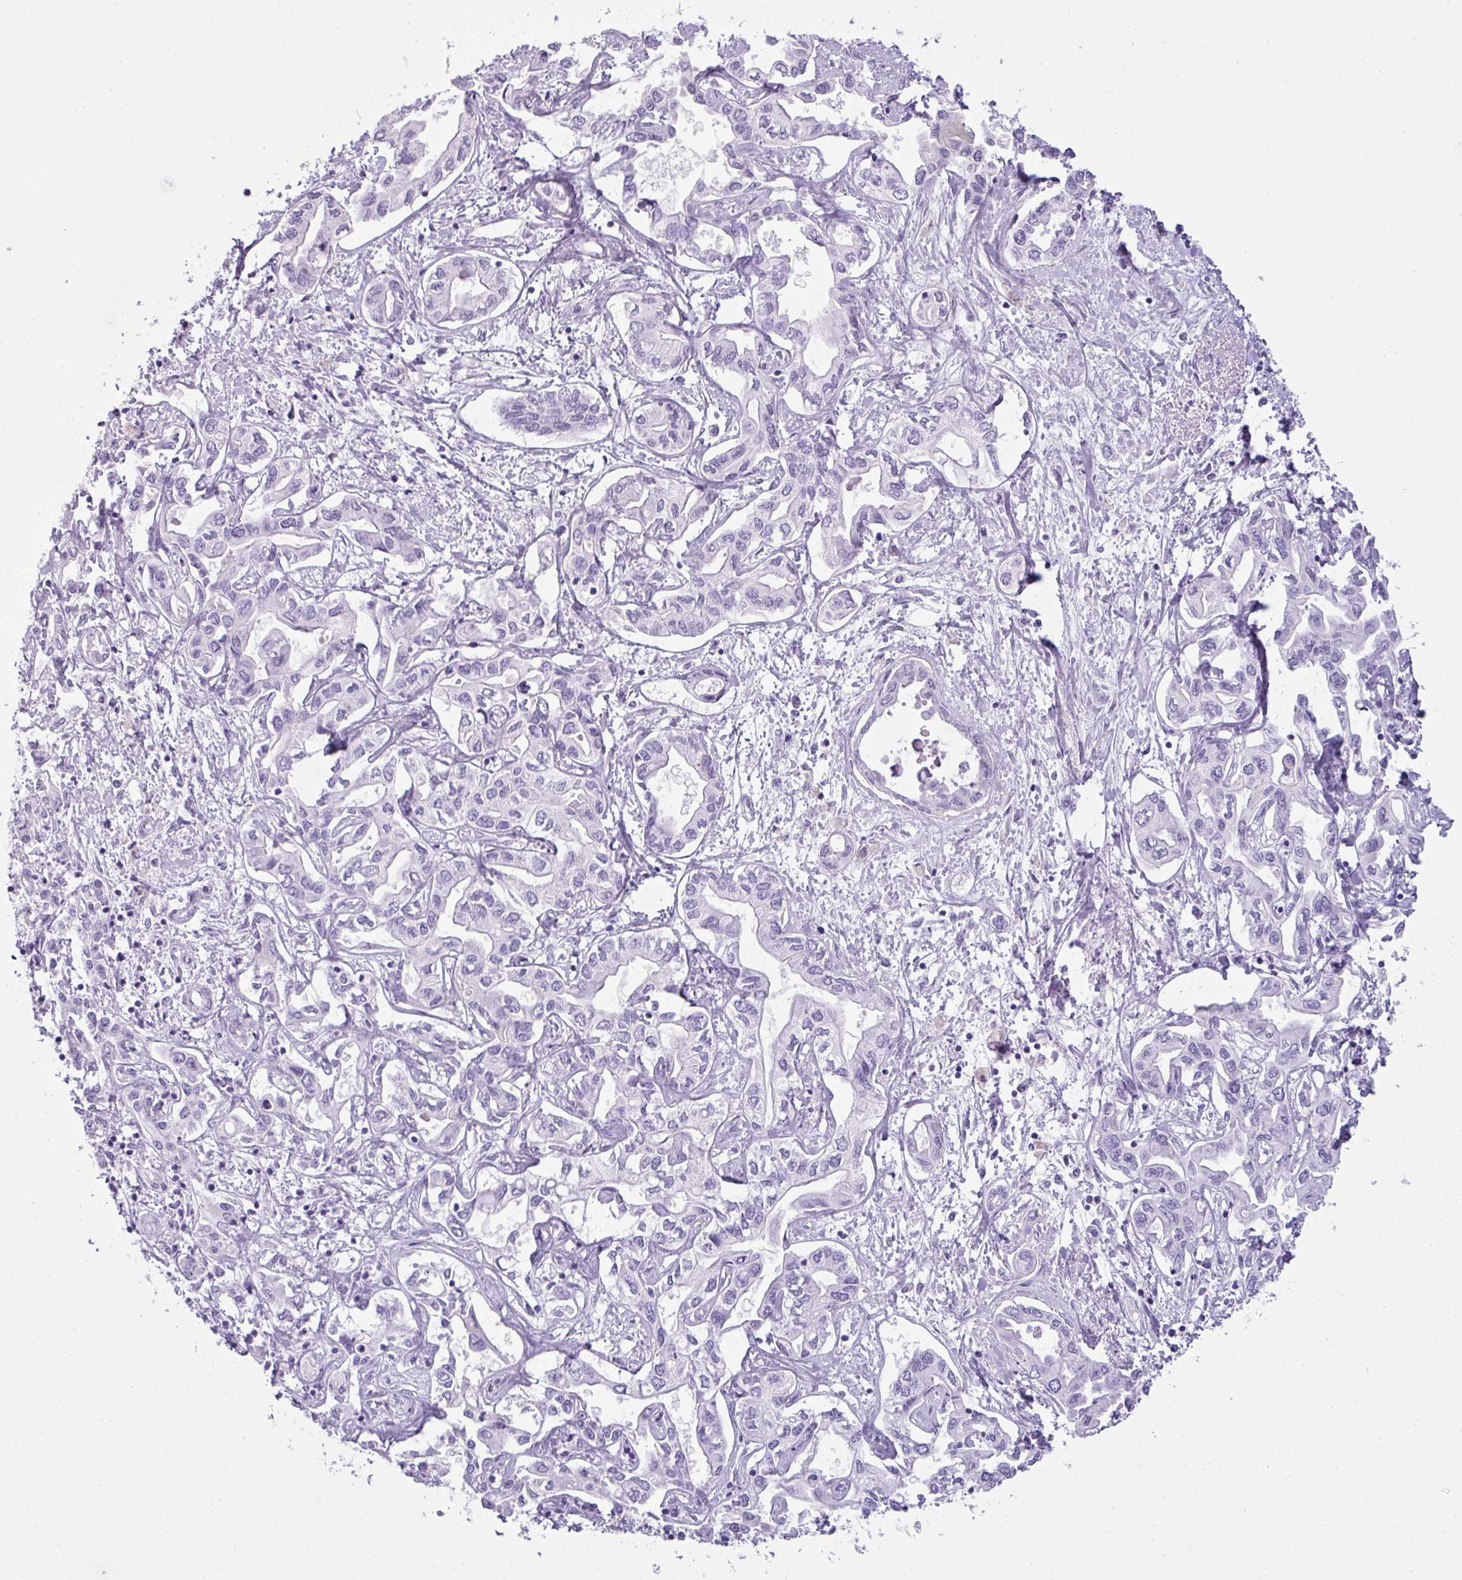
{"staining": {"intensity": "negative", "quantity": "none", "location": "none"}, "tissue": "liver cancer", "cell_type": "Tumor cells", "image_type": "cancer", "snomed": [{"axis": "morphology", "description": "Cholangiocarcinoma"}, {"axis": "topography", "description": "Liver"}], "caption": "A high-resolution image shows immunohistochemistry staining of cholangiocarcinoma (liver), which exhibits no significant staining in tumor cells.", "gene": "TNP1", "patient": {"sex": "female", "age": 64}}